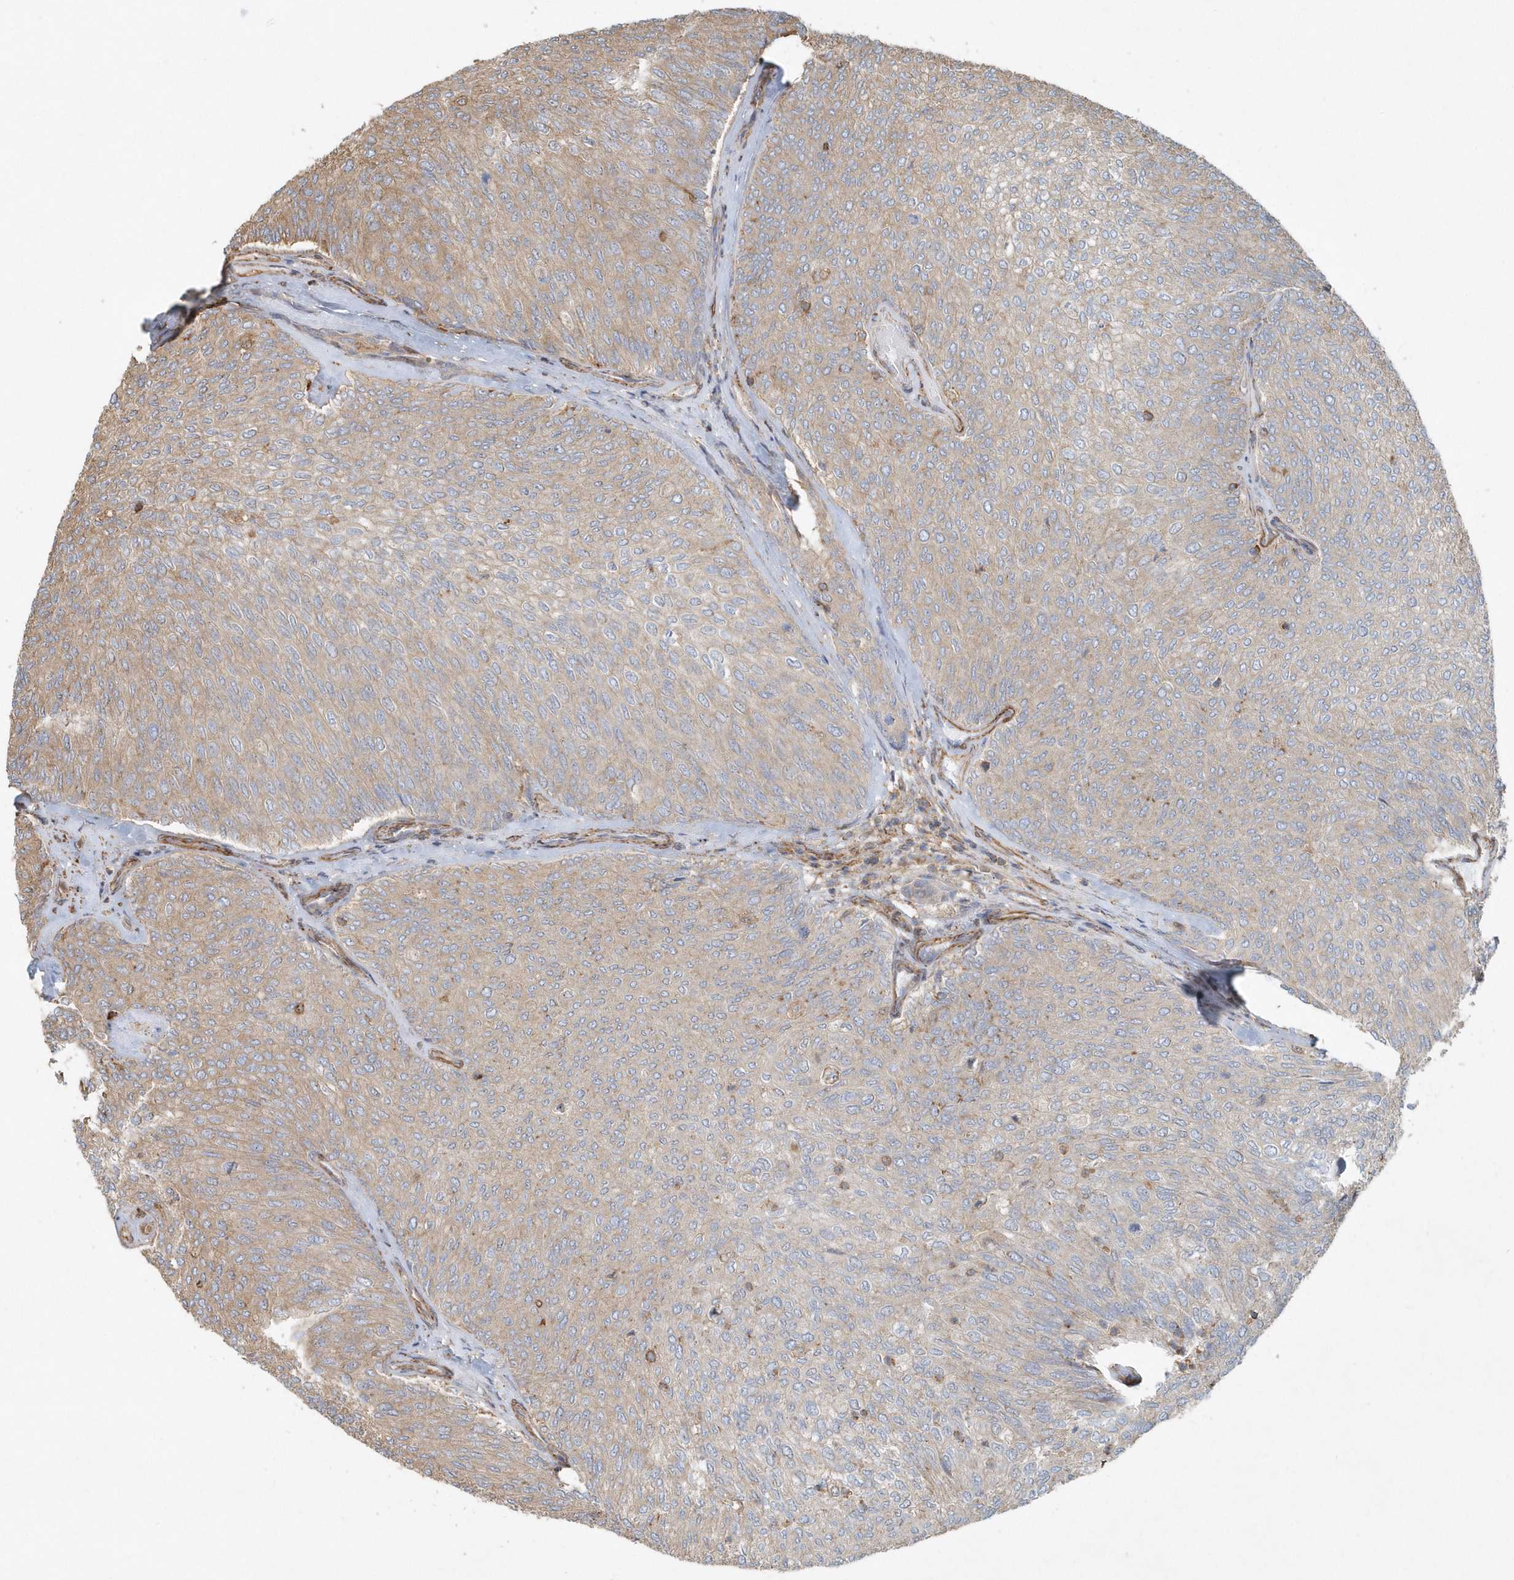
{"staining": {"intensity": "weak", "quantity": "25%-75%", "location": "cytoplasmic/membranous"}, "tissue": "urothelial cancer", "cell_type": "Tumor cells", "image_type": "cancer", "snomed": [{"axis": "morphology", "description": "Urothelial carcinoma, Low grade"}, {"axis": "topography", "description": "Urinary bladder"}], "caption": "Immunohistochemical staining of low-grade urothelial carcinoma shows low levels of weak cytoplasmic/membranous positivity in approximately 25%-75% of tumor cells. (DAB IHC, brown staining for protein, blue staining for nuclei).", "gene": "MMUT", "patient": {"sex": "female", "age": 79}}